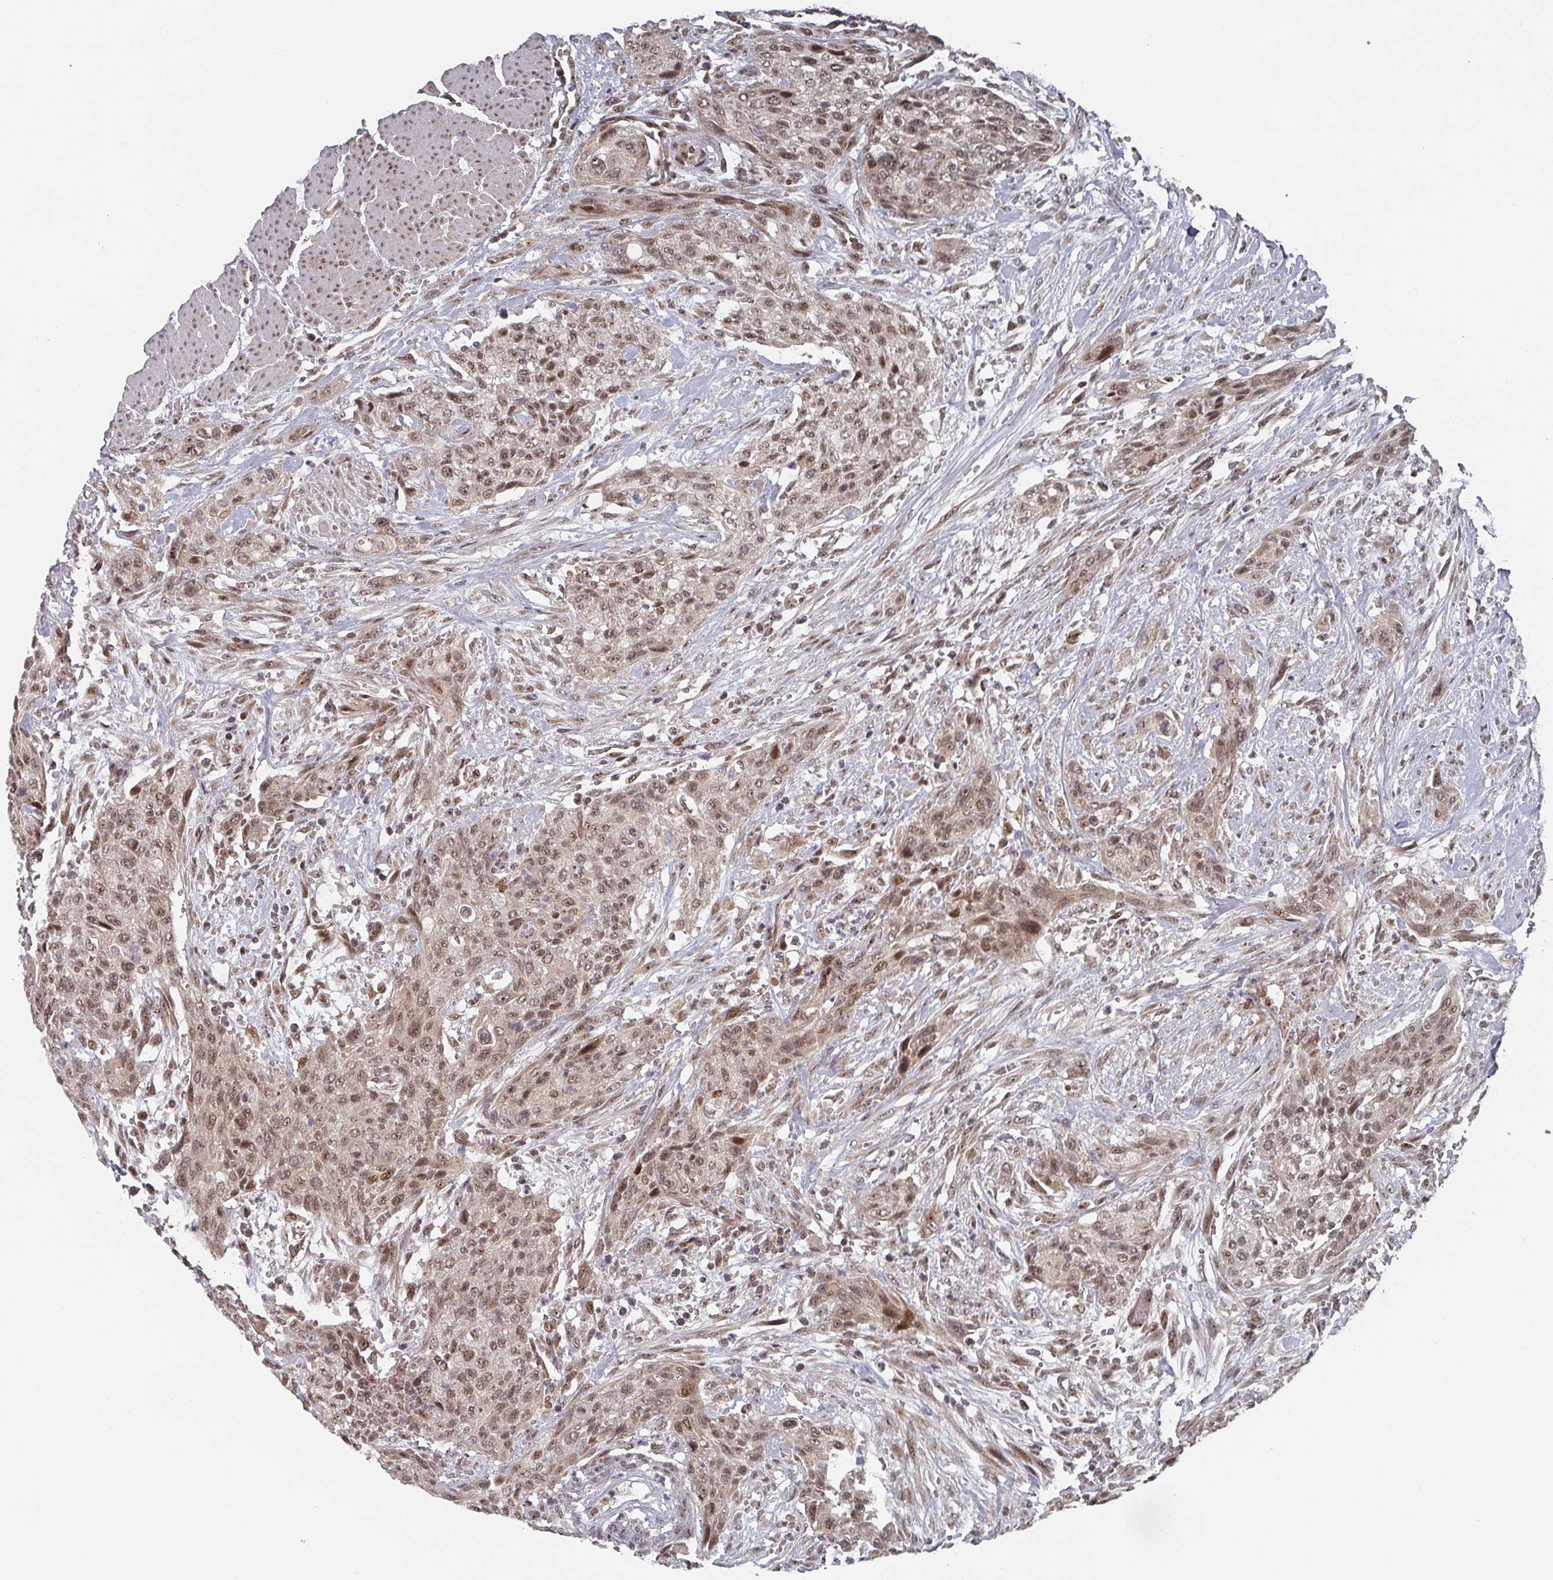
{"staining": {"intensity": "moderate", "quantity": ">75%", "location": "nuclear"}, "tissue": "urothelial cancer", "cell_type": "Tumor cells", "image_type": "cancer", "snomed": [{"axis": "morphology", "description": "Urothelial carcinoma, High grade"}, {"axis": "topography", "description": "Urinary bladder"}], "caption": "Human urothelial carcinoma (high-grade) stained for a protein (brown) shows moderate nuclear positive staining in approximately >75% of tumor cells.", "gene": "KIF1C", "patient": {"sex": "male", "age": 35}}